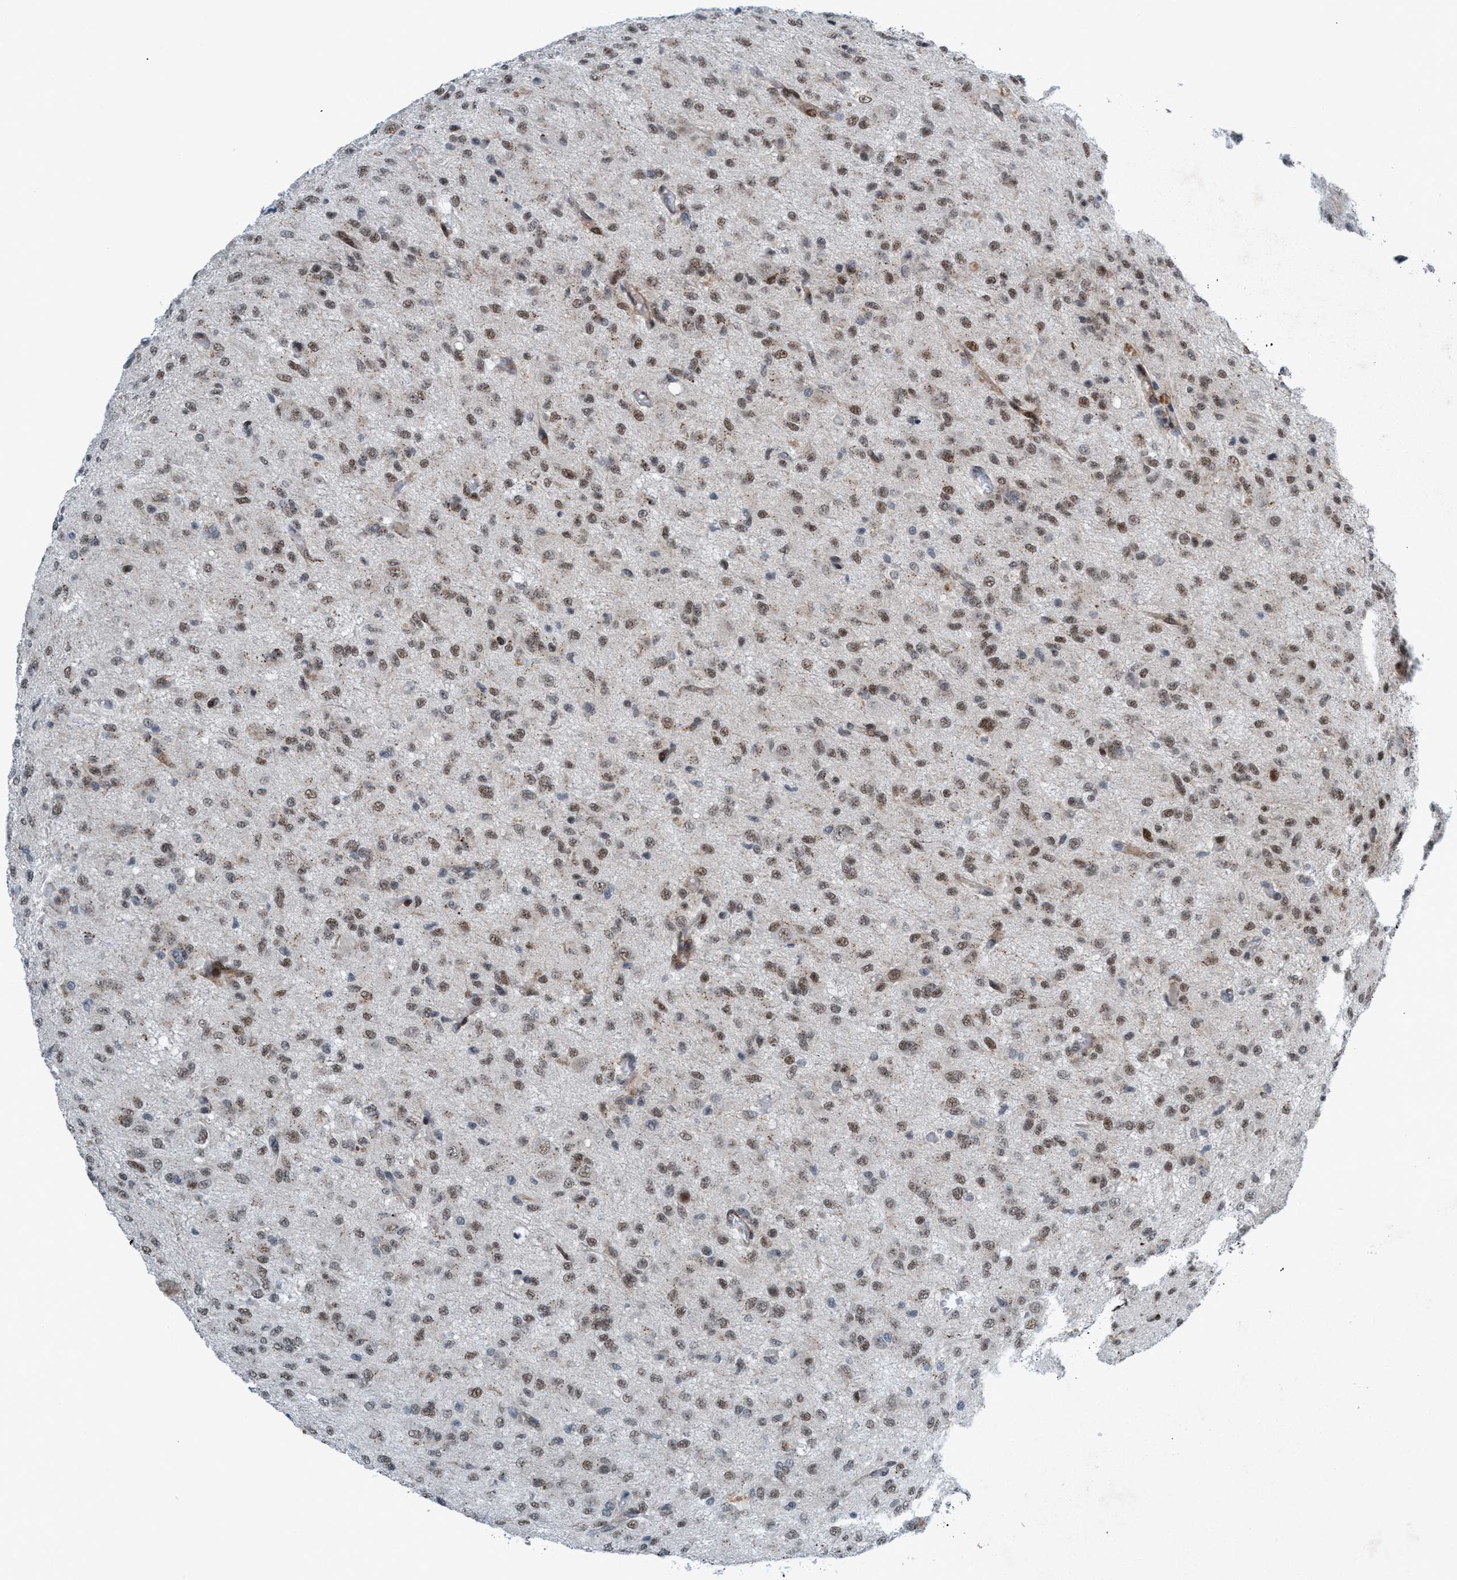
{"staining": {"intensity": "weak", "quantity": ">75%", "location": "nuclear"}, "tissue": "glioma", "cell_type": "Tumor cells", "image_type": "cancer", "snomed": [{"axis": "morphology", "description": "Glioma, malignant, High grade"}, {"axis": "topography", "description": "Brain"}], "caption": "Immunohistochemical staining of human malignant high-grade glioma demonstrates low levels of weak nuclear staining in about >75% of tumor cells.", "gene": "CWC27", "patient": {"sex": "female", "age": 59}}